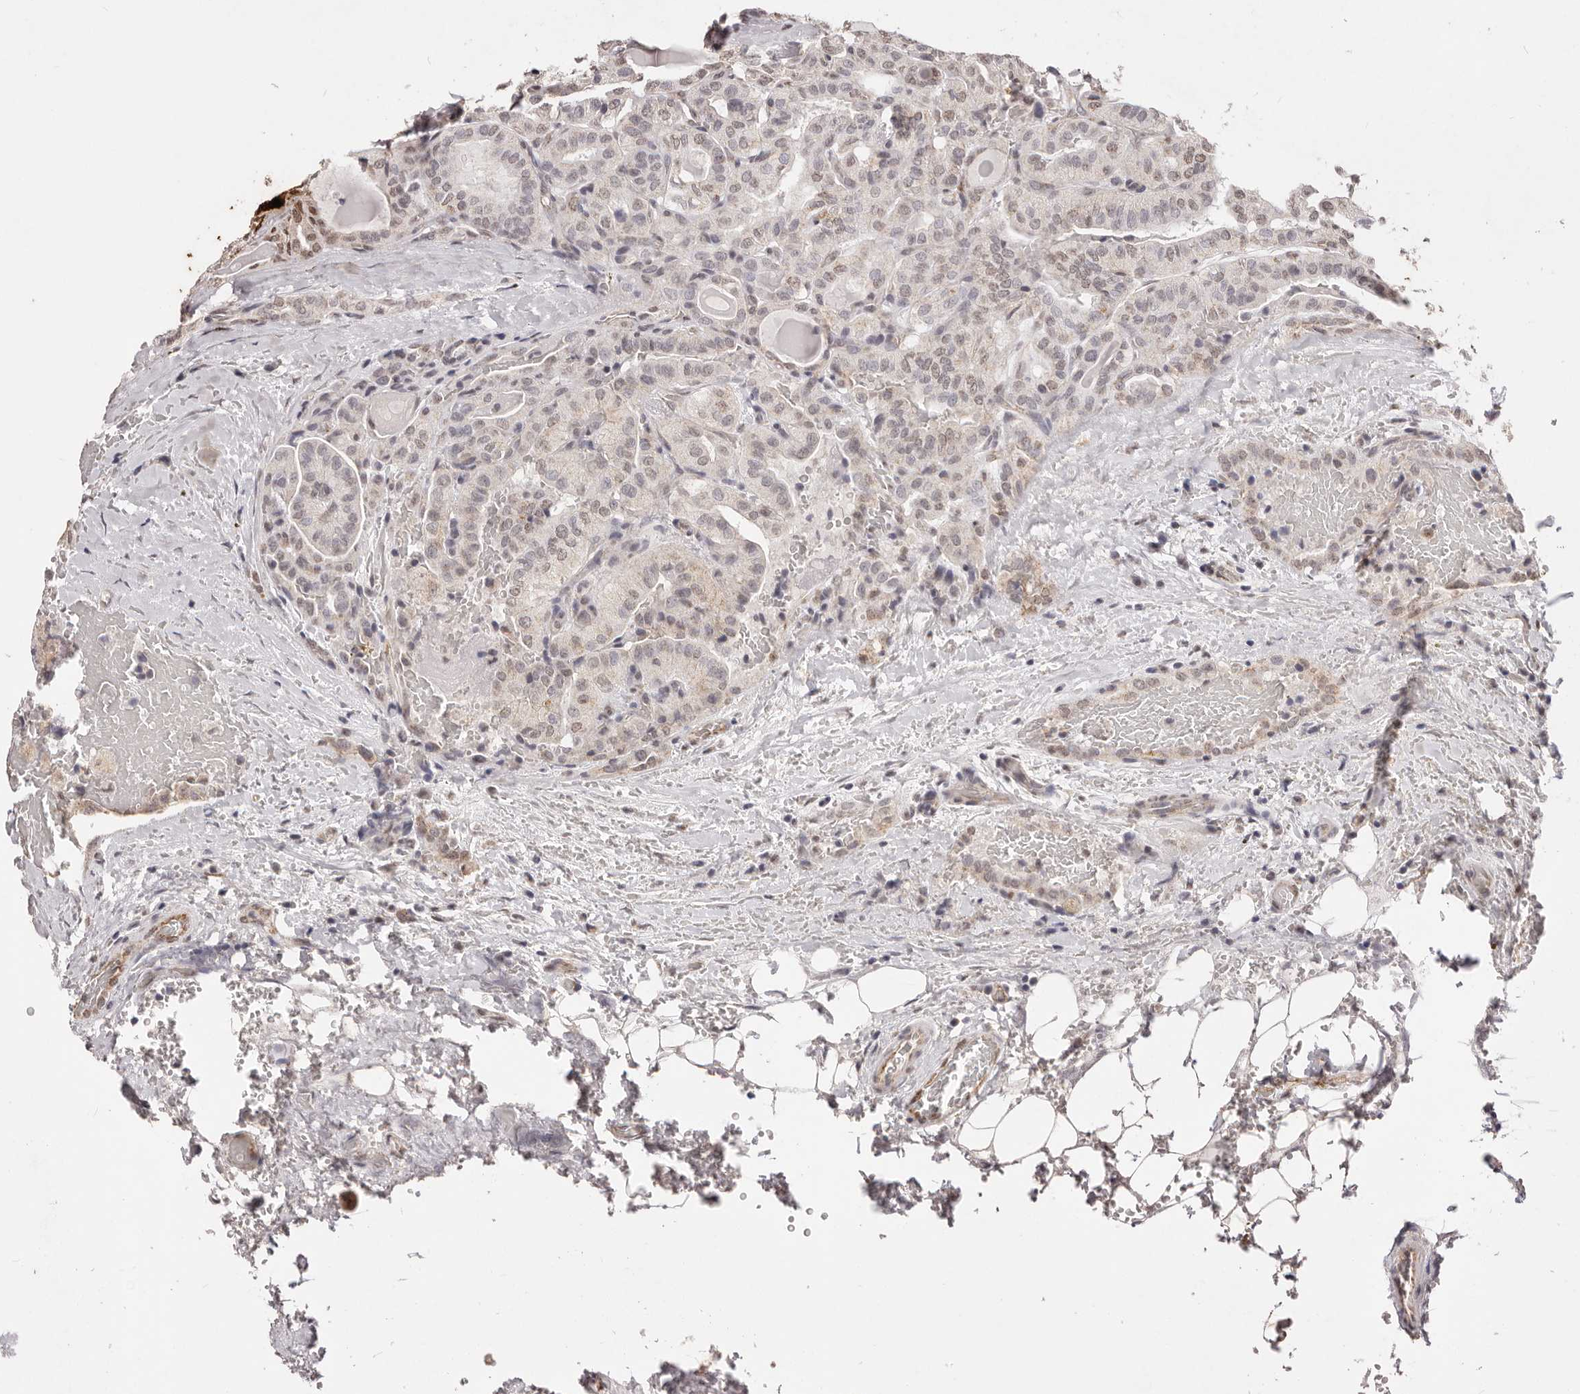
{"staining": {"intensity": "weak", "quantity": "25%-75%", "location": "nuclear"}, "tissue": "head and neck cancer", "cell_type": "Tumor cells", "image_type": "cancer", "snomed": [{"axis": "morphology", "description": "Squamous cell carcinoma, NOS"}, {"axis": "topography", "description": "Oral tissue"}, {"axis": "topography", "description": "Head-Neck"}], "caption": "Head and neck squamous cell carcinoma stained for a protein demonstrates weak nuclear positivity in tumor cells. The staining was performed using DAB to visualize the protein expression in brown, while the nuclei were stained in blue with hematoxylin (Magnification: 20x).", "gene": "RPS6KA5", "patient": {"sex": "female", "age": 50}}